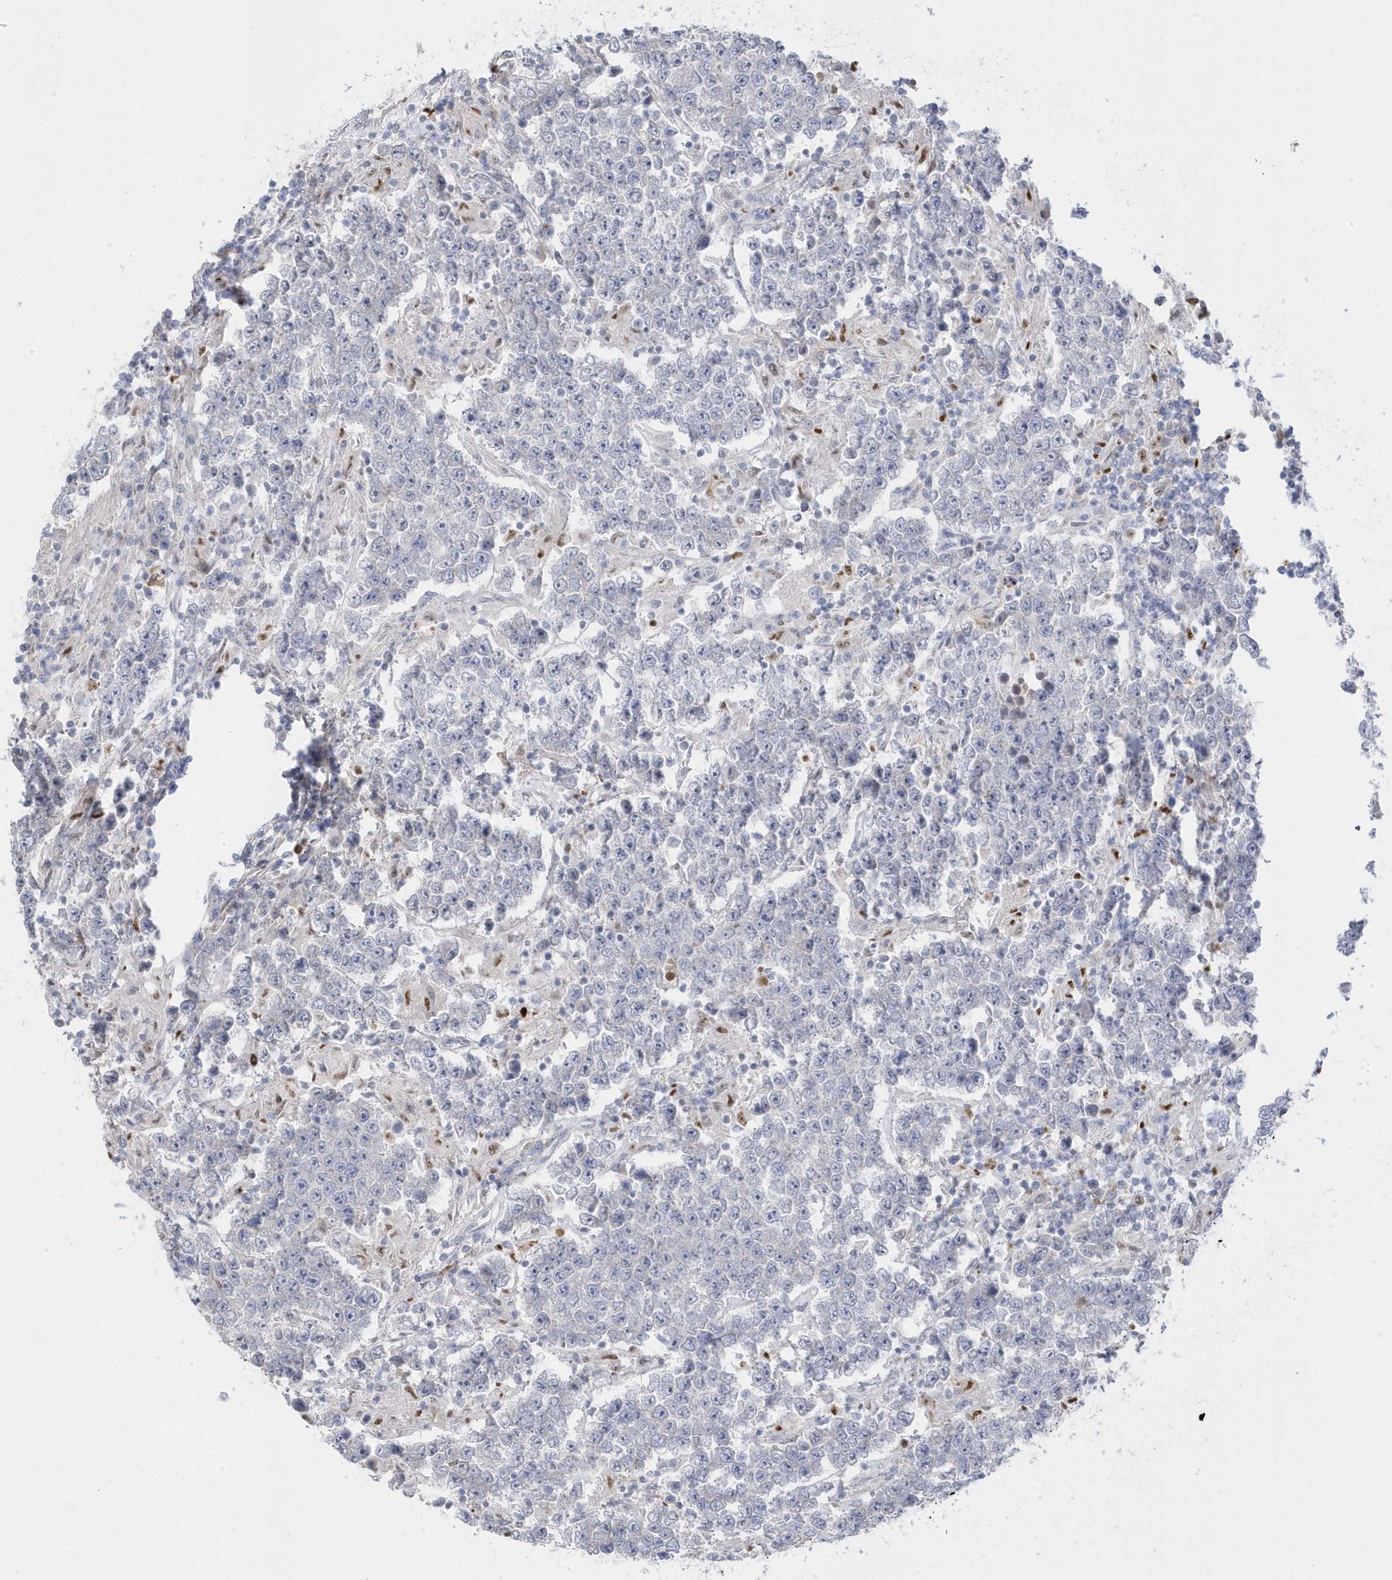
{"staining": {"intensity": "negative", "quantity": "none", "location": "none"}, "tissue": "testis cancer", "cell_type": "Tumor cells", "image_type": "cancer", "snomed": [{"axis": "morphology", "description": "Normal tissue, NOS"}, {"axis": "morphology", "description": "Urothelial carcinoma, High grade"}, {"axis": "morphology", "description": "Seminoma, NOS"}, {"axis": "morphology", "description": "Carcinoma, Embryonal, NOS"}, {"axis": "topography", "description": "Urinary bladder"}, {"axis": "topography", "description": "Testis"}], "caption": "Immunohistochemistry photomicrograph of neoplastic tissue: human testis cancer (high-grade urothelial carcinoma) stained with DAB (3,3'-diaminobenzidine) reveals no significant protein expression in tumor cells.", "gene": "GTPBP6", "patient": {"sex": "male", "age": 41}}